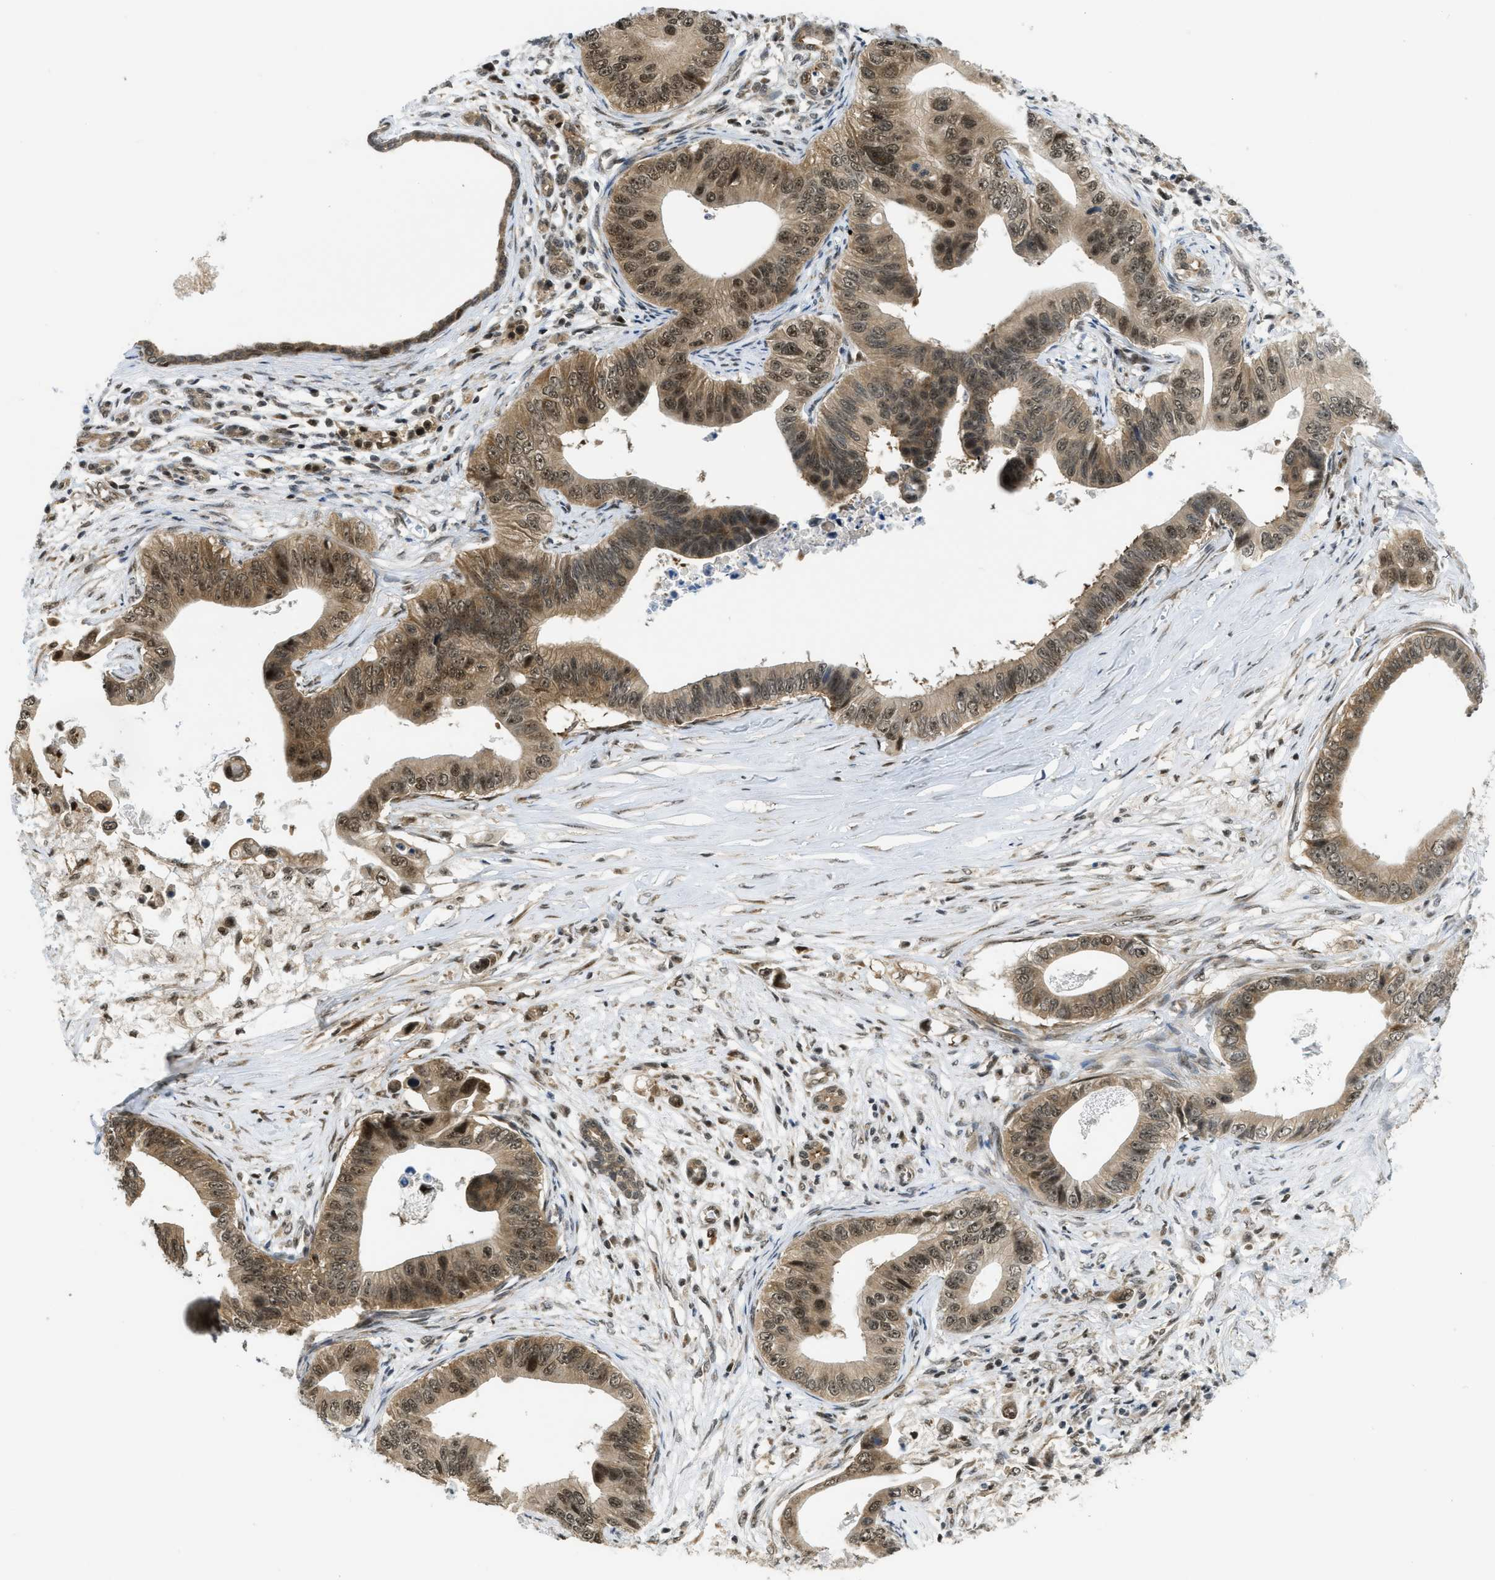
{"staining": {"intensity": "moderate", "quantity": ">75%", "location": "cytoplasmic/membranous,nuclear"}, "tissue": "pancreatic cancer", "cell_type": "Tumor cells", "image_type": "cancer", "snomed": [{"axis": "morphology", "description": "Adenocarcinoma, NOS"}, {"axis": "topography", "description": "Pancreas"}], "caption": "DAB (3,3'-diaminobenzidine) immunohistochemical staining of human pancreatic adenocarcinoma displays moderate cytoplasmic/membranous and nuclear protein positivity in approximately >75% of tumor cells.", "gene": "TACC1", "patient": {"sex": "male", "age": 77}}